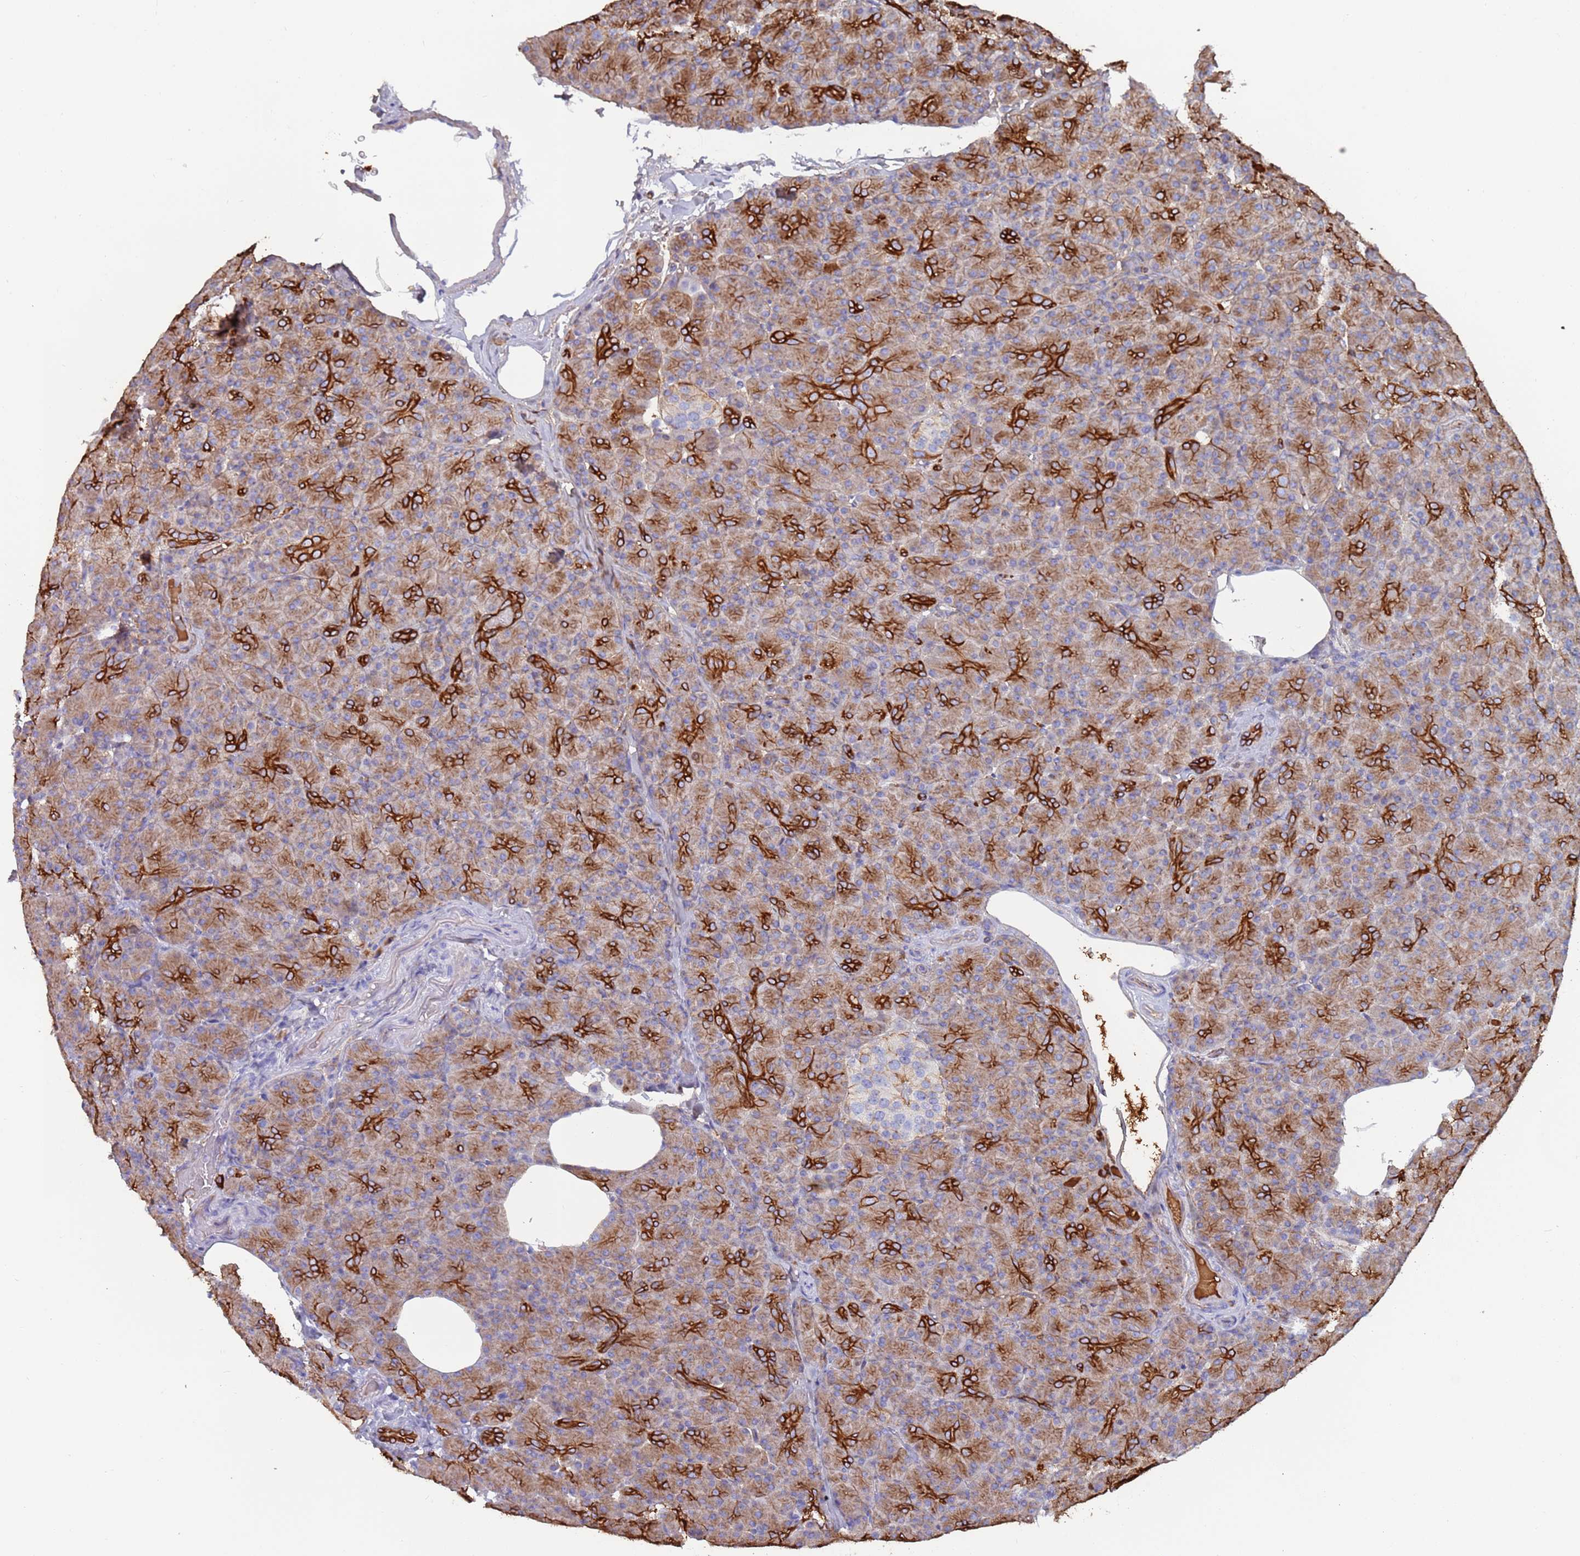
{"staining": {"intensity": "strong", "quantity": "25%-75%", "location": "cytoplasmic/membranous"}, "tissue": "pancreas", "cell_type": "Exocrine glandular cells", "image_type": "normal", "snomed": [{"axis": "morphology", "description": "Normal tissue, NOS"}, {"axis": "topography", "description": "Pancreas"}], "caption": "Immunohistochemical staining of normal pancreas demonstrates 25%-75% levels of strong cytoplasmic/membranous protein expression in approximately 25%-75% of exocrine glandular cells. Nuclei are stained in blue.", "gene": "CYSLTR2", "patient": {"sex": "female", "age": 43}}